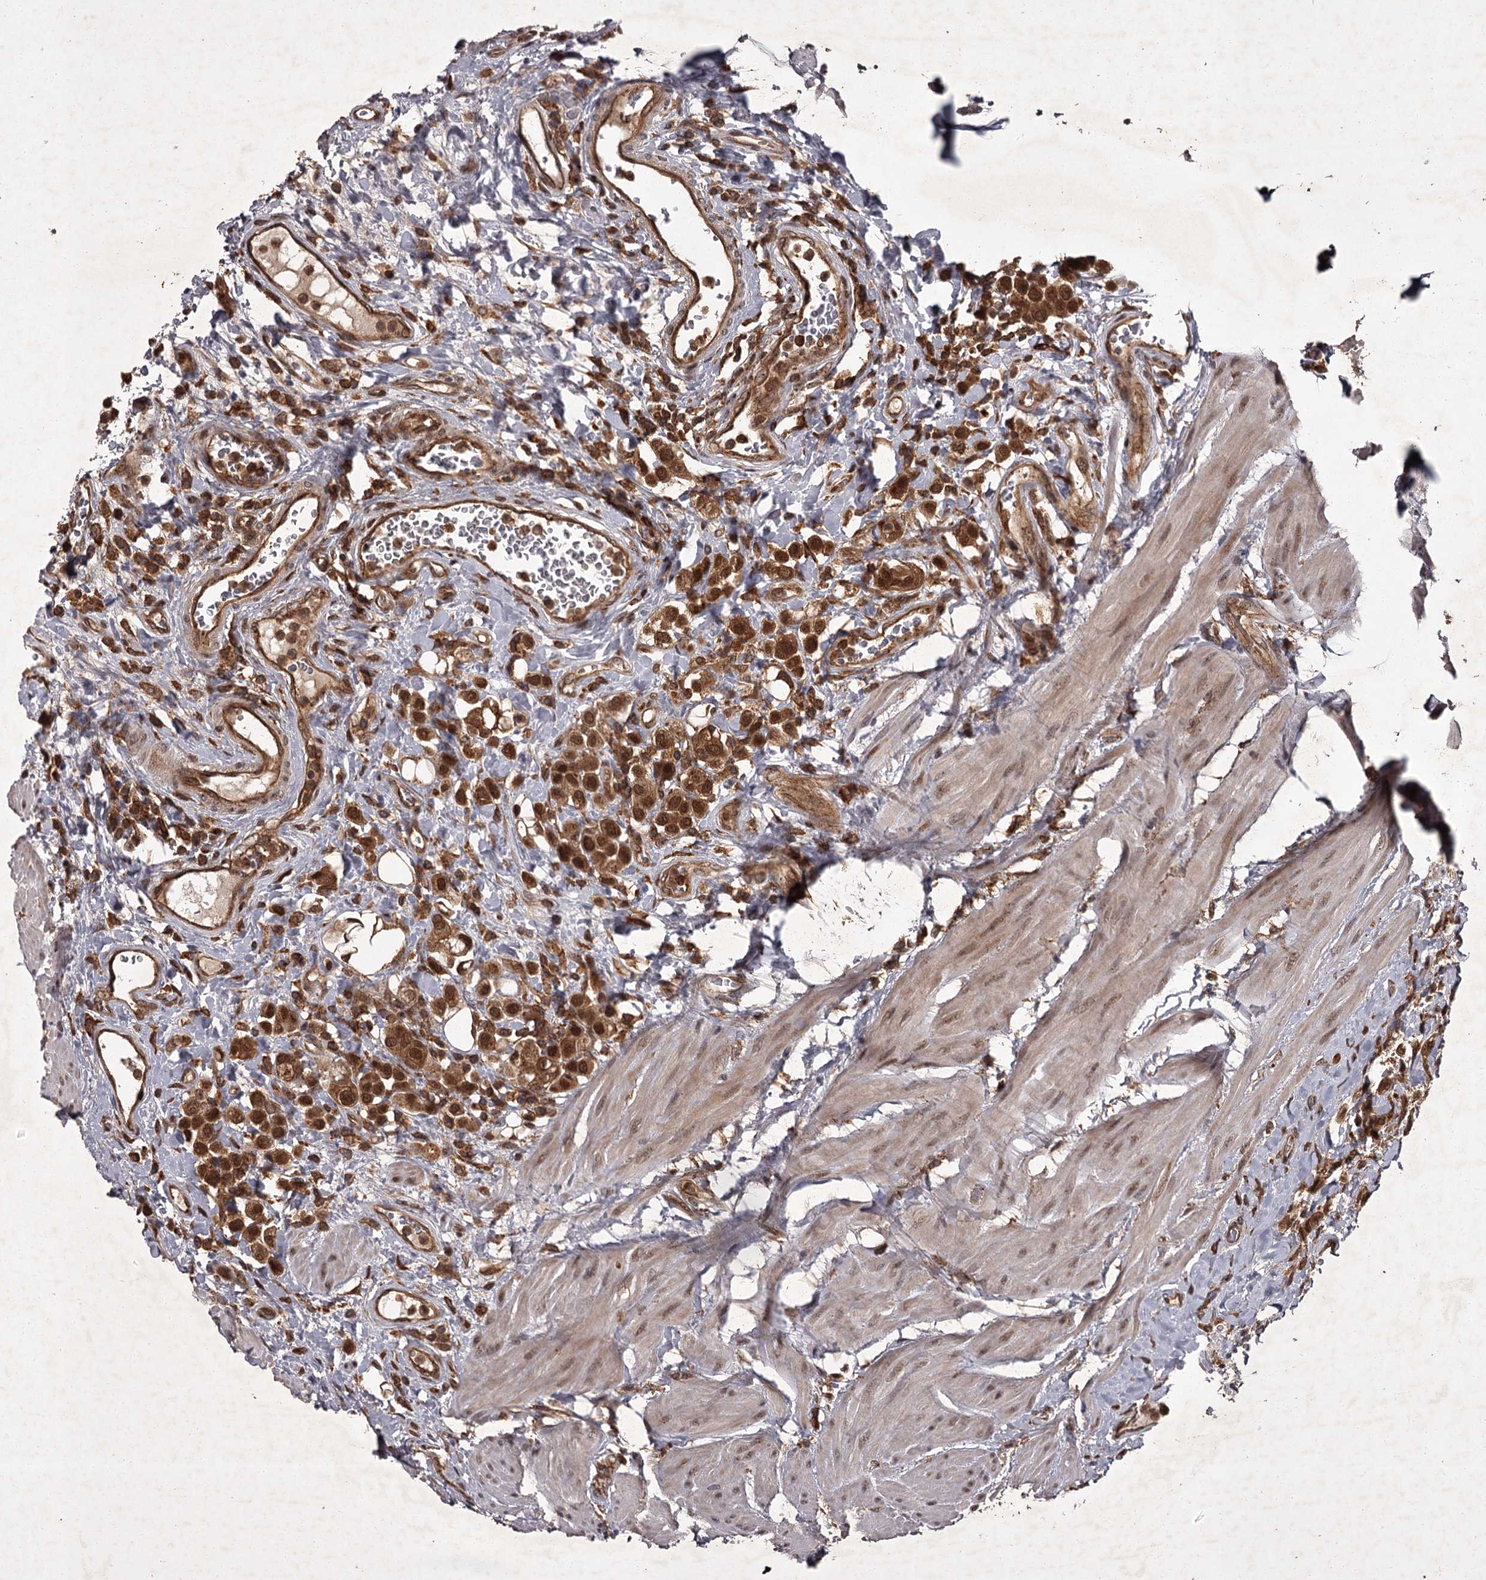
{"staining": {"intensity": "moderate", "quantity": ">75%", "location": "cytoplasmic/membranous,nuclear"}, "tissue": "urothelial cancer", "cell_type": "Tumor cells", "image_type": "cancer", "snomed": [{"axis": "morphology", "description": "Urothelial carcinoma, High grade"}, {"axis": "topography", "description": "Urinary bladder"}], "caption": "Protein staining of high-grade urothelial carcinoma tissue shows moderate cytoplasmic/membranous and nuclear staining in about >75% of tumor cells.", "gene": "TBC1D23", "patient": {"sex": "male", "age": 50}}